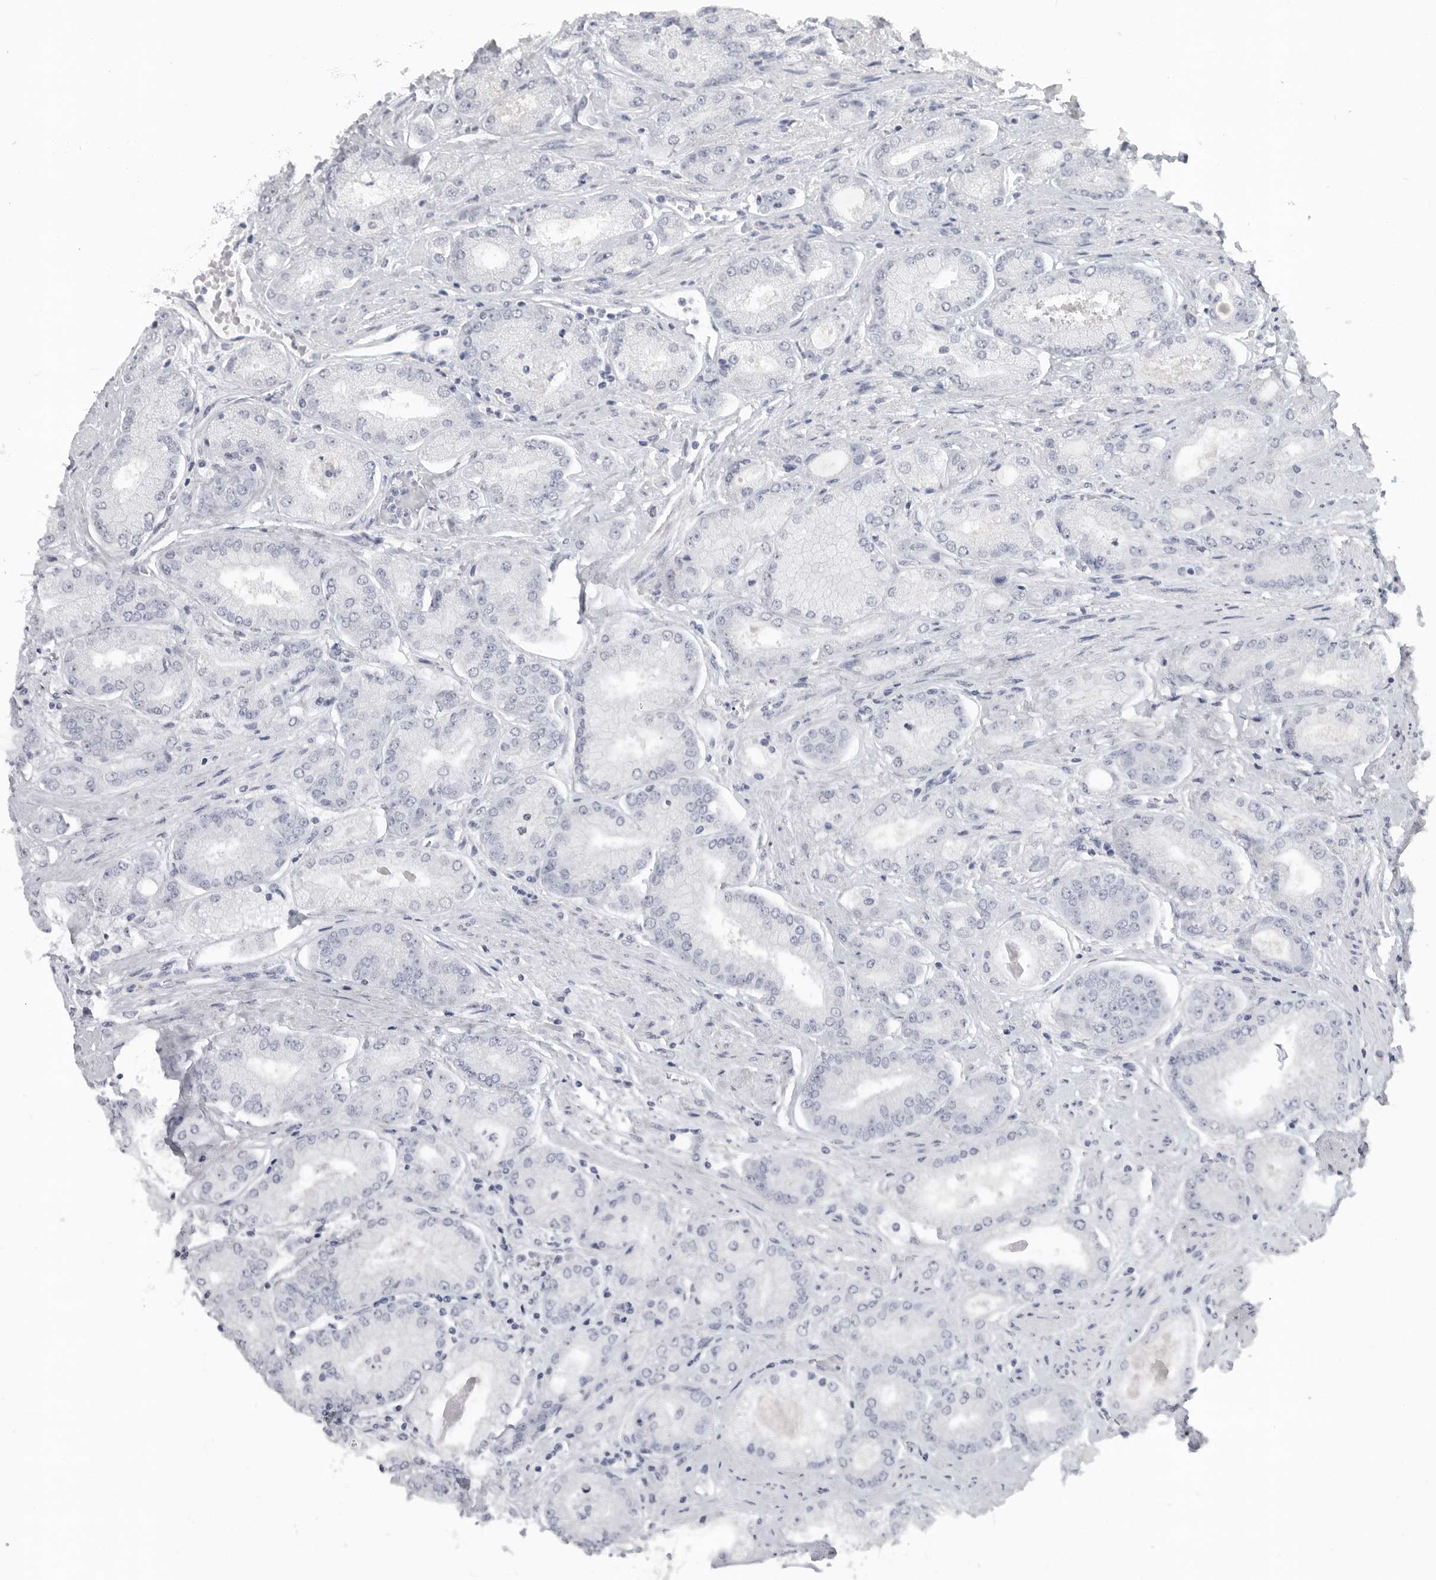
{"staining": {"intensity": "negative", "quantity": "none", "location": "none"}, "tissue": "prostate cancer", "cell_type": "Tumor cells", "image_type": "cancer", "snomed": [{"axis": "morphology", "description": "Adenocarcinoma, High grade"}, {"axis": "topography", "description": "Prostate"}], "caption": "Tumor cells show no significant protein positivity in high-grade adenocarcinoma (prostate). The staining is performed using DAB brown chromogen with nuclei counter-stained in using hematoxylin.", "gene": "LY6D", "patient": {"sex": "male", "age": 58}}